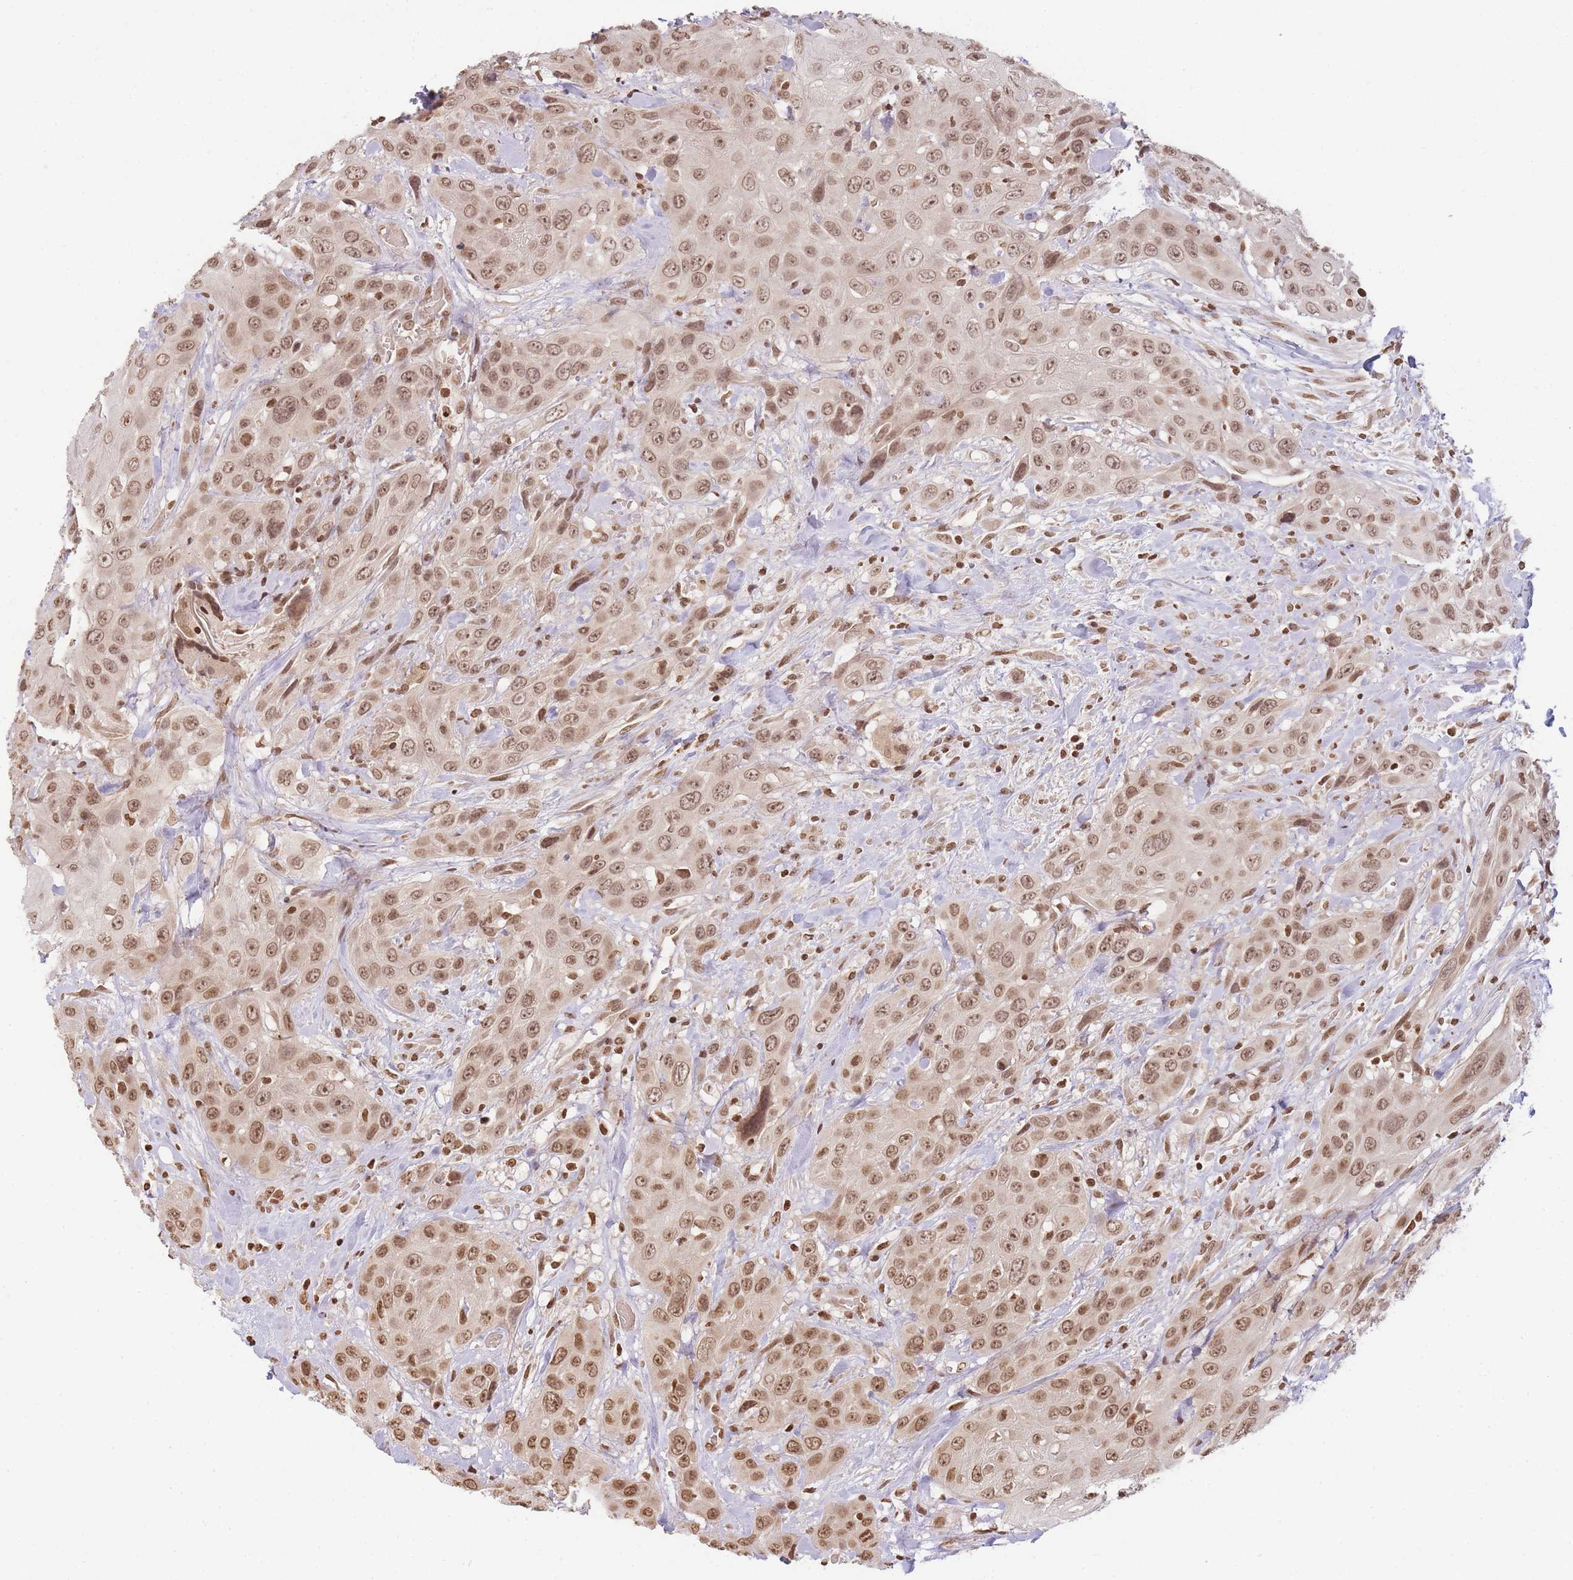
{"staining": {"intensity": "moderate", "quantity": ">75%", "location": "nuclear"}, "tissue": "head and neck cancer", "cell_type": "Tumor cells", "image_type": "cancer", "snomed": [{"axis": "morphology", "description": "Squamous cell carcinoma, NOS"}, {"axis": "topography", "description": "Head-Neck"}], "caption": "Immunohistochemistry (IHC) micrograph of squamous cell carcinoma (head and neck) stained for a protein (brown), which reveals medium levels of moderate nuclear expression in approximately >75% of tumor cells.", "gene": "WWTR1", "patient": {"sex": "male", "age": 81}}